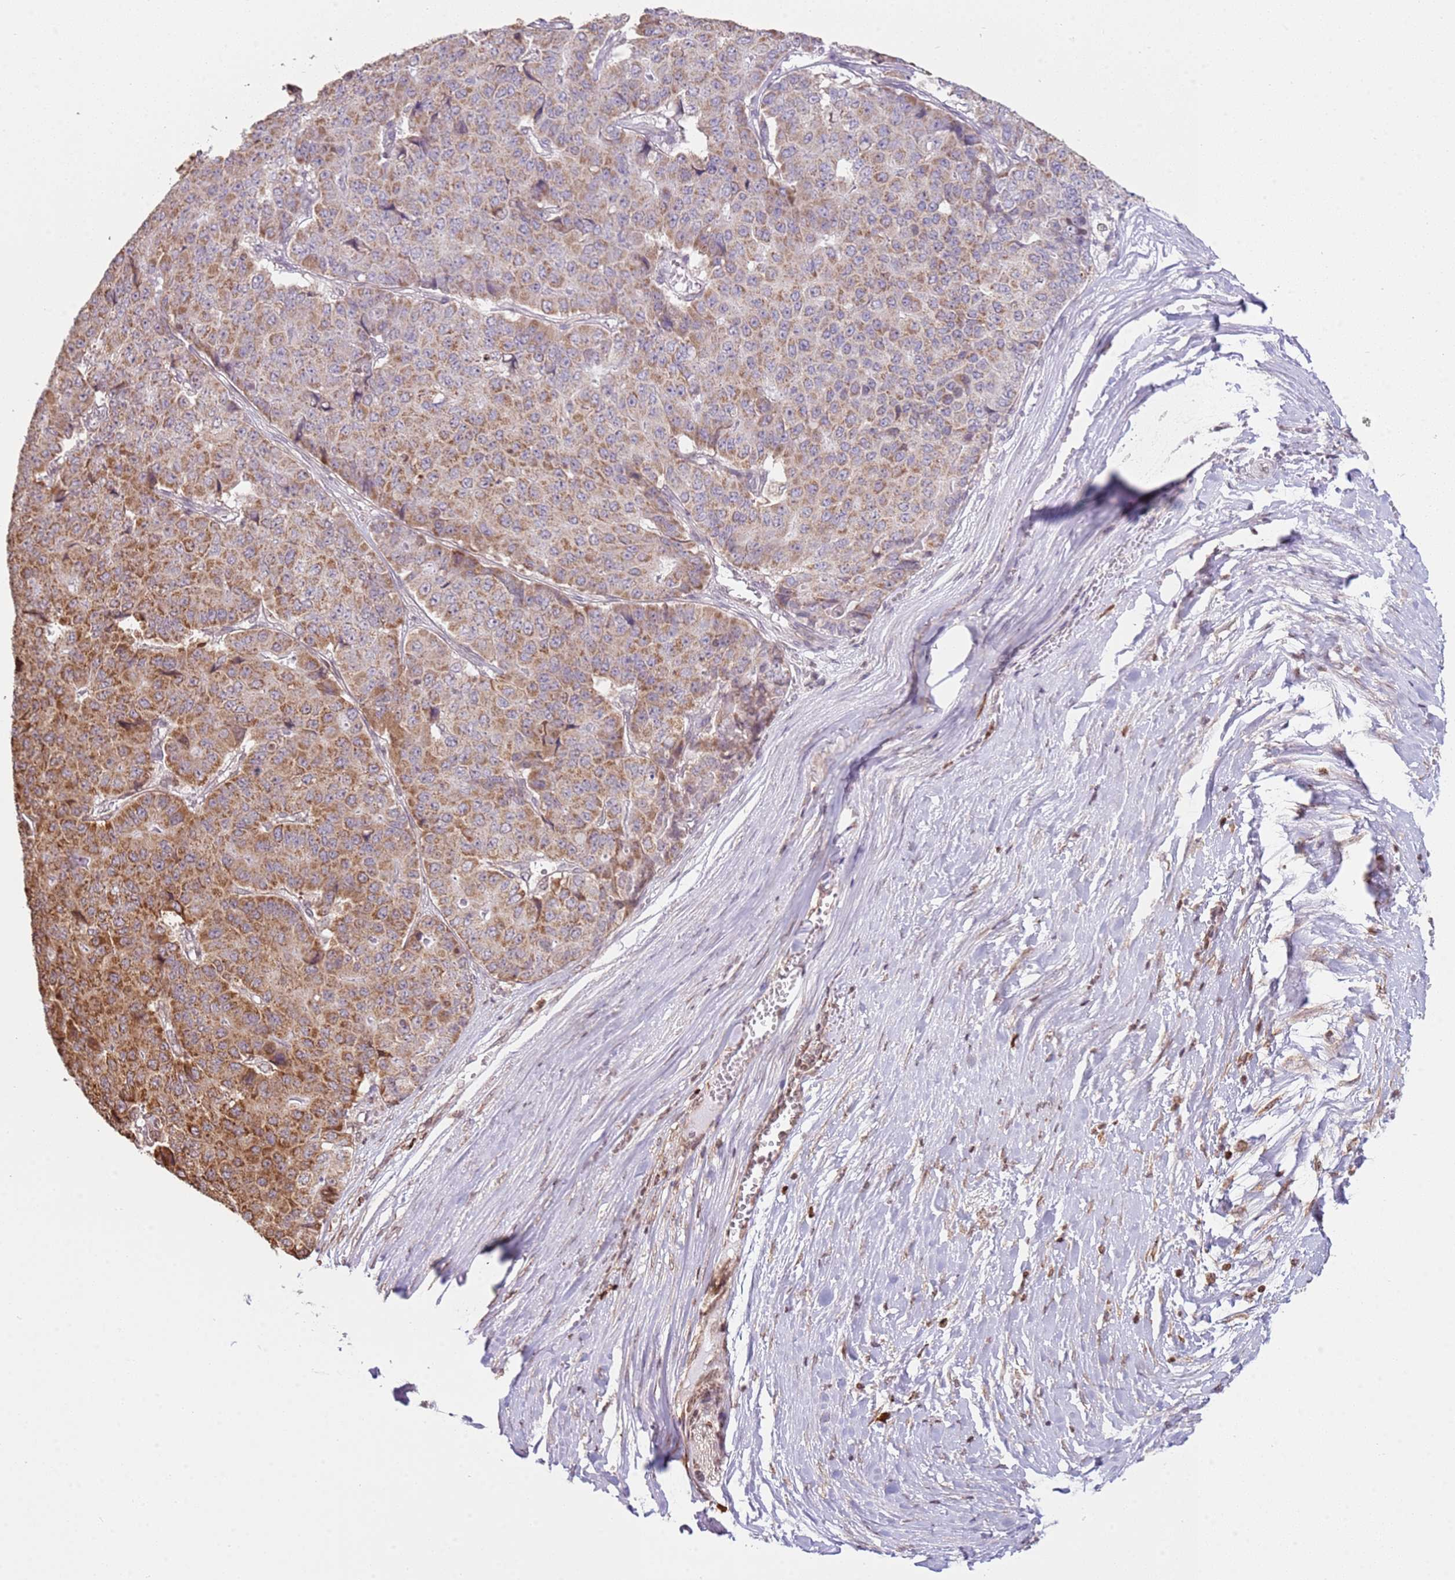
{"staining": {"intensity": "moderate", "quantity": ">75%", "location": "cytoplasmic/membranous"}, "tissue": "pancreatic cancer", "cell_type": "Tumor cells", "image_type": "cancer", "snomed": [{"axis": "morphology", "description": "Adenocarcinoma, NOS"}, {"axis": "topography", "description": "Pancreas"}], "caption": "Immunohistochemical staining of human adenocarcinoma (pancreatic) reveals medium levels of moderate cytoplasmic/membranous protein expression in about >75% of tumor cells. The staining is performed using DAB (3,3'-diaminobenzidine) brown chromogen to label protein expression. The nuclei are counter-stained blue using hematoxylin.", "gene": "SCAF1", "patient": {"sex": "male", "age": 50}}